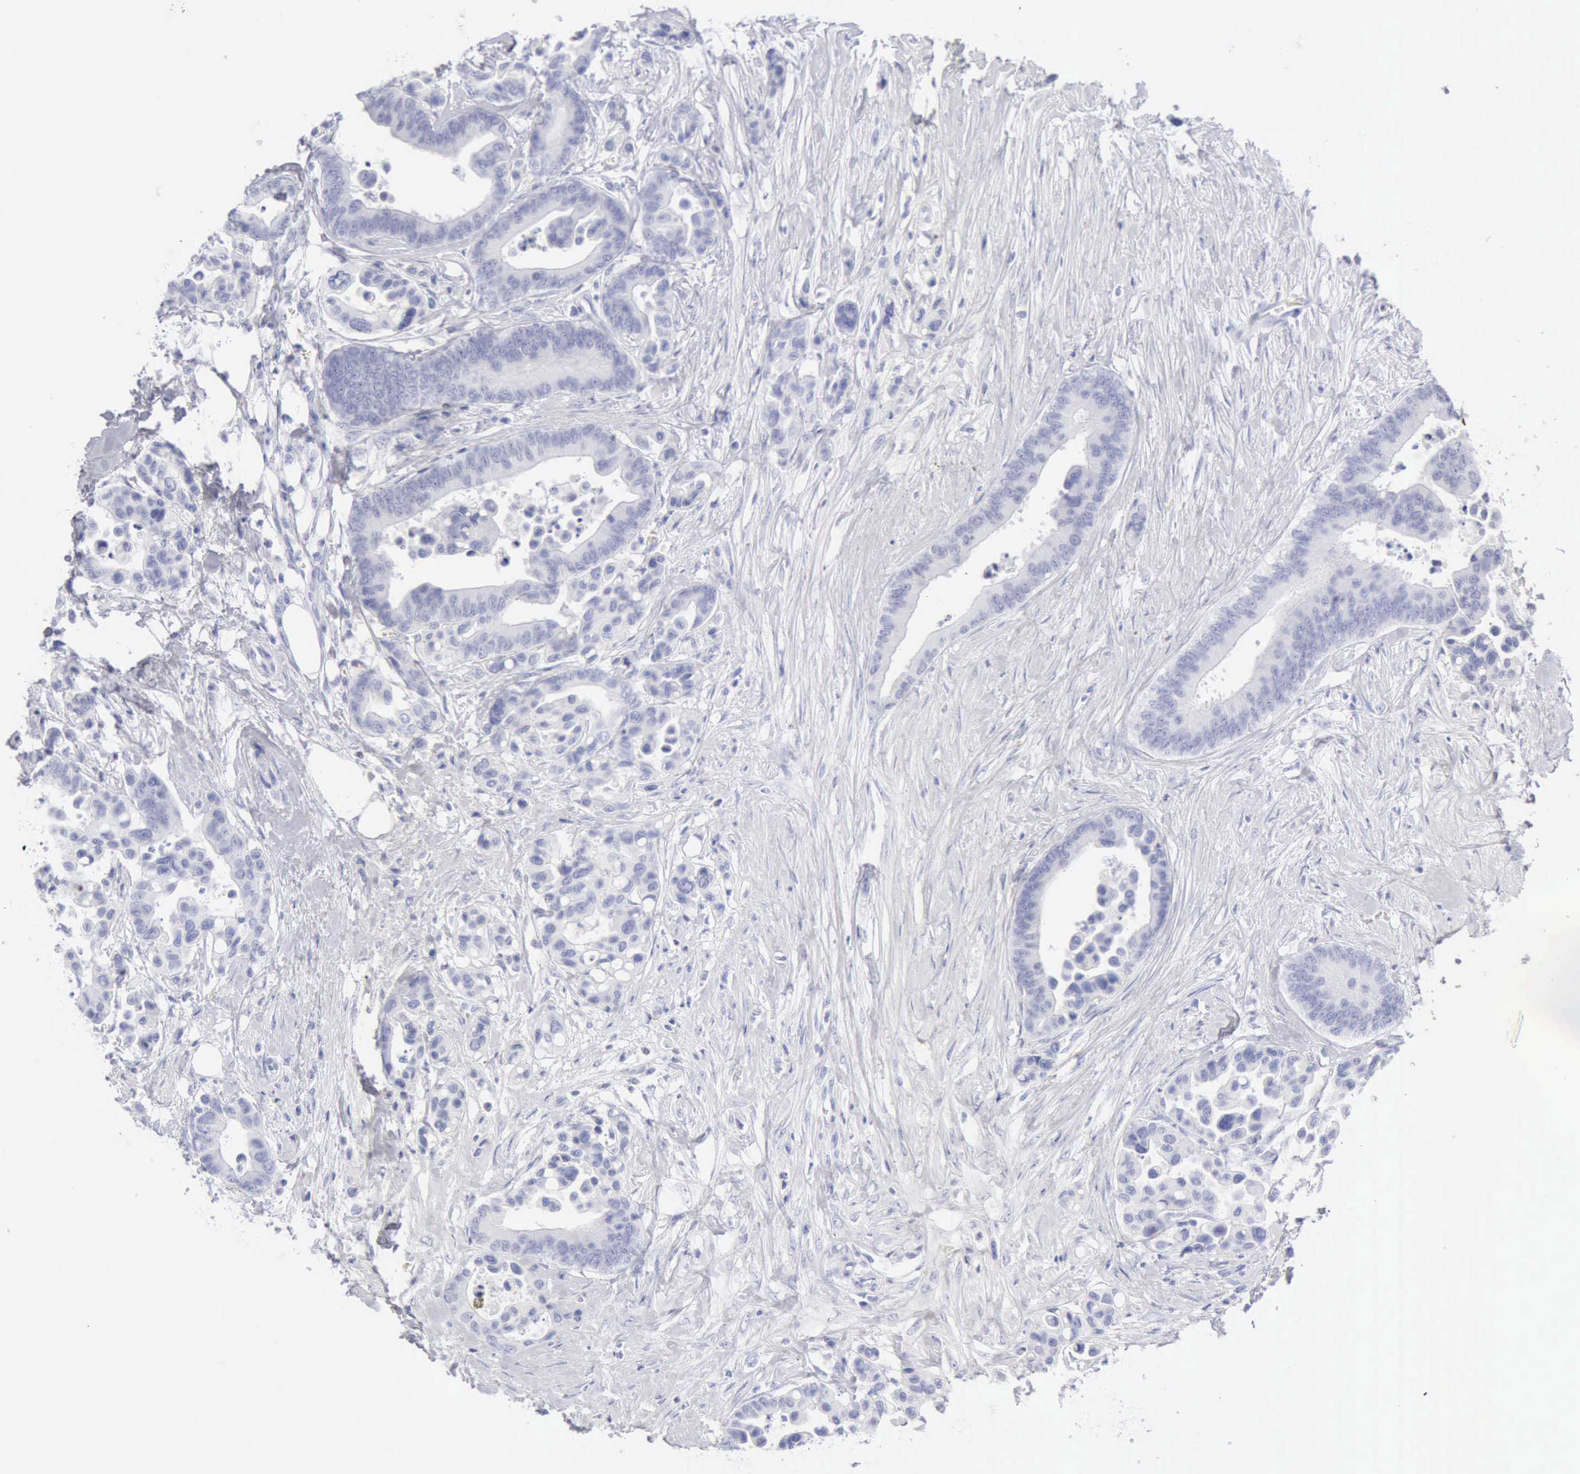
{"staining": {"intensity": "negative", "quantity": "none", "location": "none"}, "tissue": "colorectal cancer", "cell_type": "Tumor cells", "image_type": "cancer", "snomed": [{"axis": "morphology", "description": "Adenocarcinoma, NOS"}, {"axis": "topography", "description": "Colon"}], "caption": "This is a histopathology image of immunohistochemistry staining of colorectal cancer (adenocarcinoma), which shows no positivity in tumor cells.", "gene": "KRT10", "patient": {"sex": "male", "age": 82}}